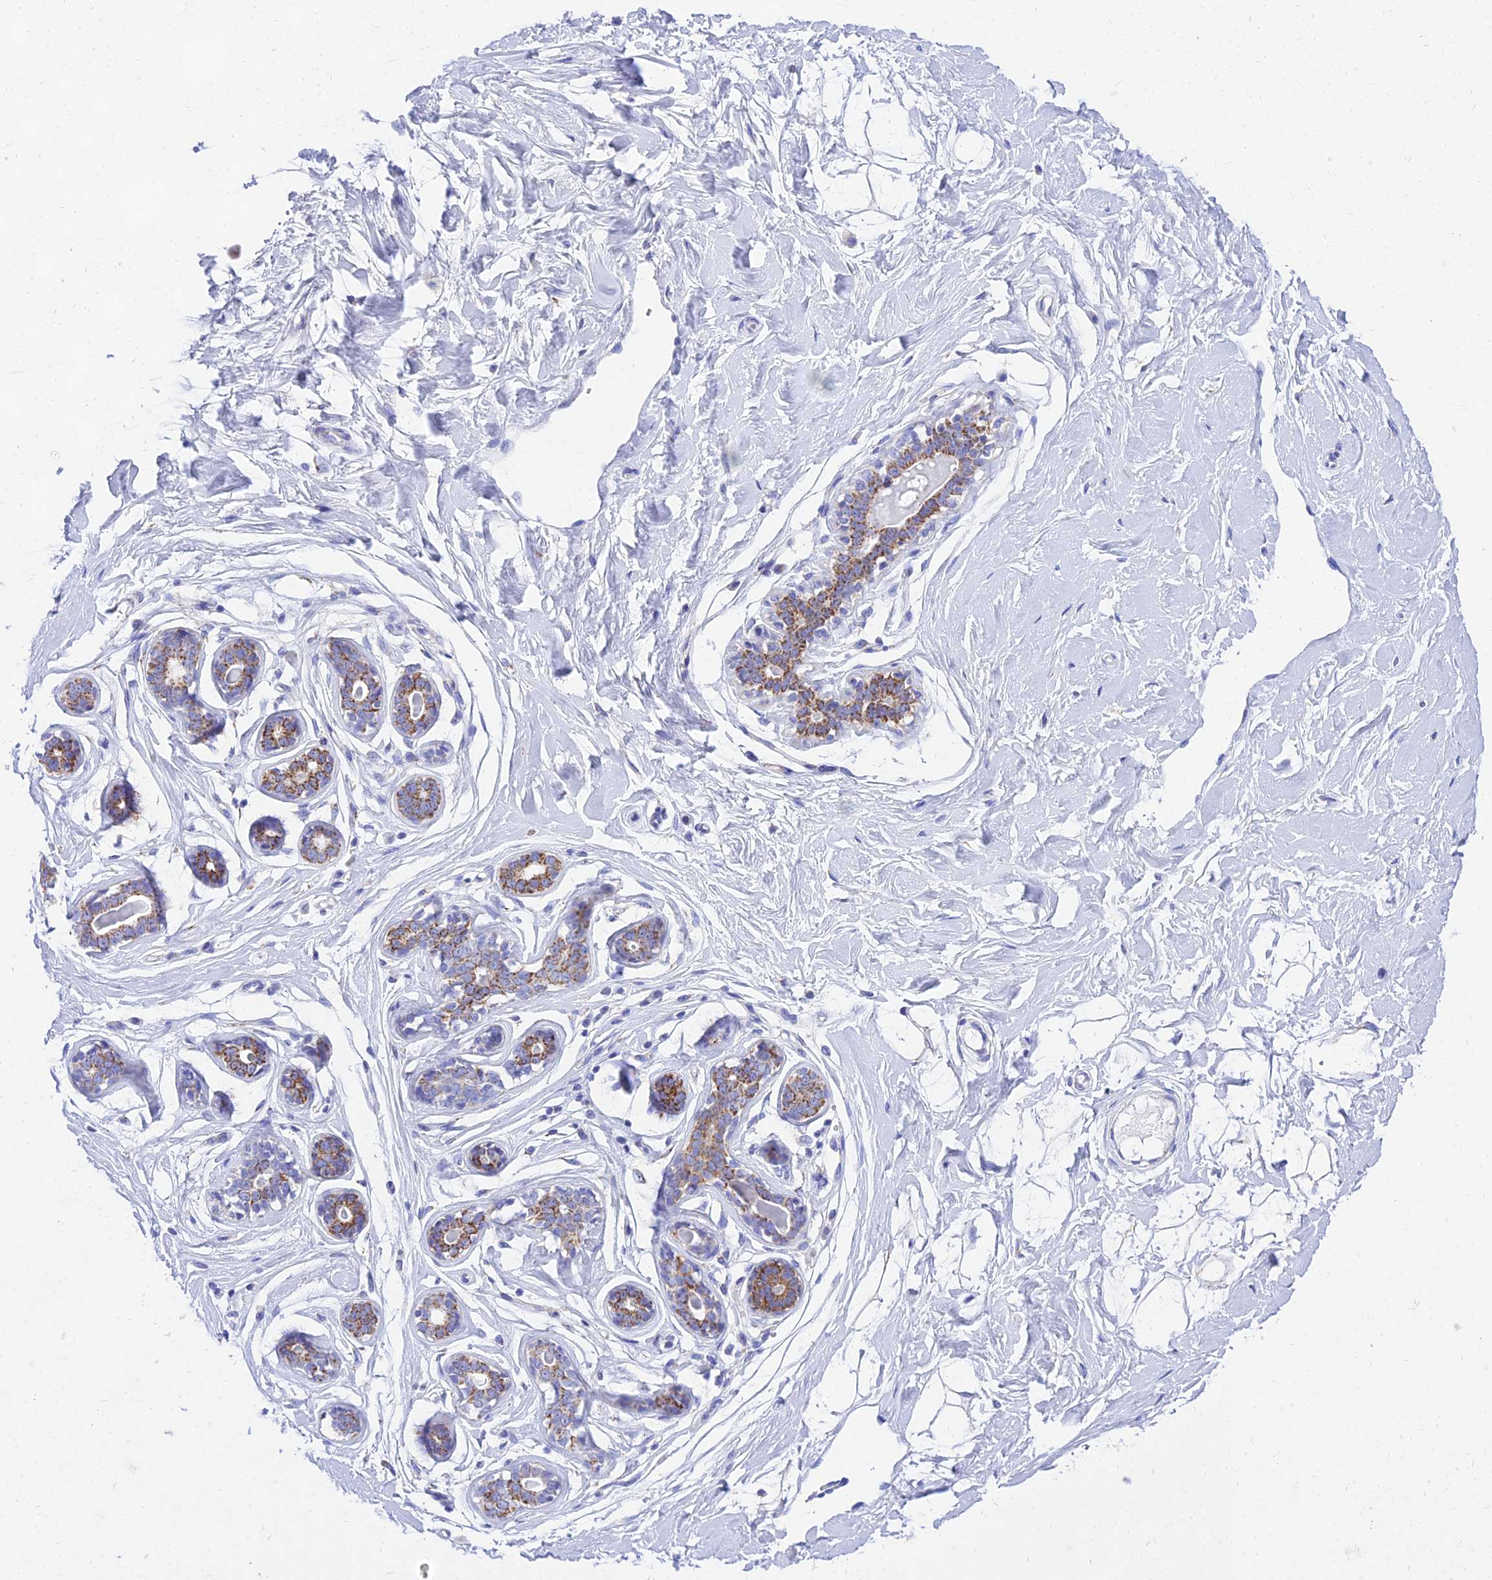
{"staining": {"intensity": "negative", "quantity": "none", "location": "none"}, "tissue": "breast", "cell_type": "Adipocytes", "image_type": "normal", "snomed": [{"axis": "morphology", "description": "Normal tissue, NOS"}, {"axis": "morphology", "description": "Adenoma, NOS"}, {"axis": "topography", "description": "Breast"}], "caption": "Immunohistochemistry of benign breast displays no staining in adipocytes.", "gene": "PKN3", "patient": {"sex": "female", "age": 23}}